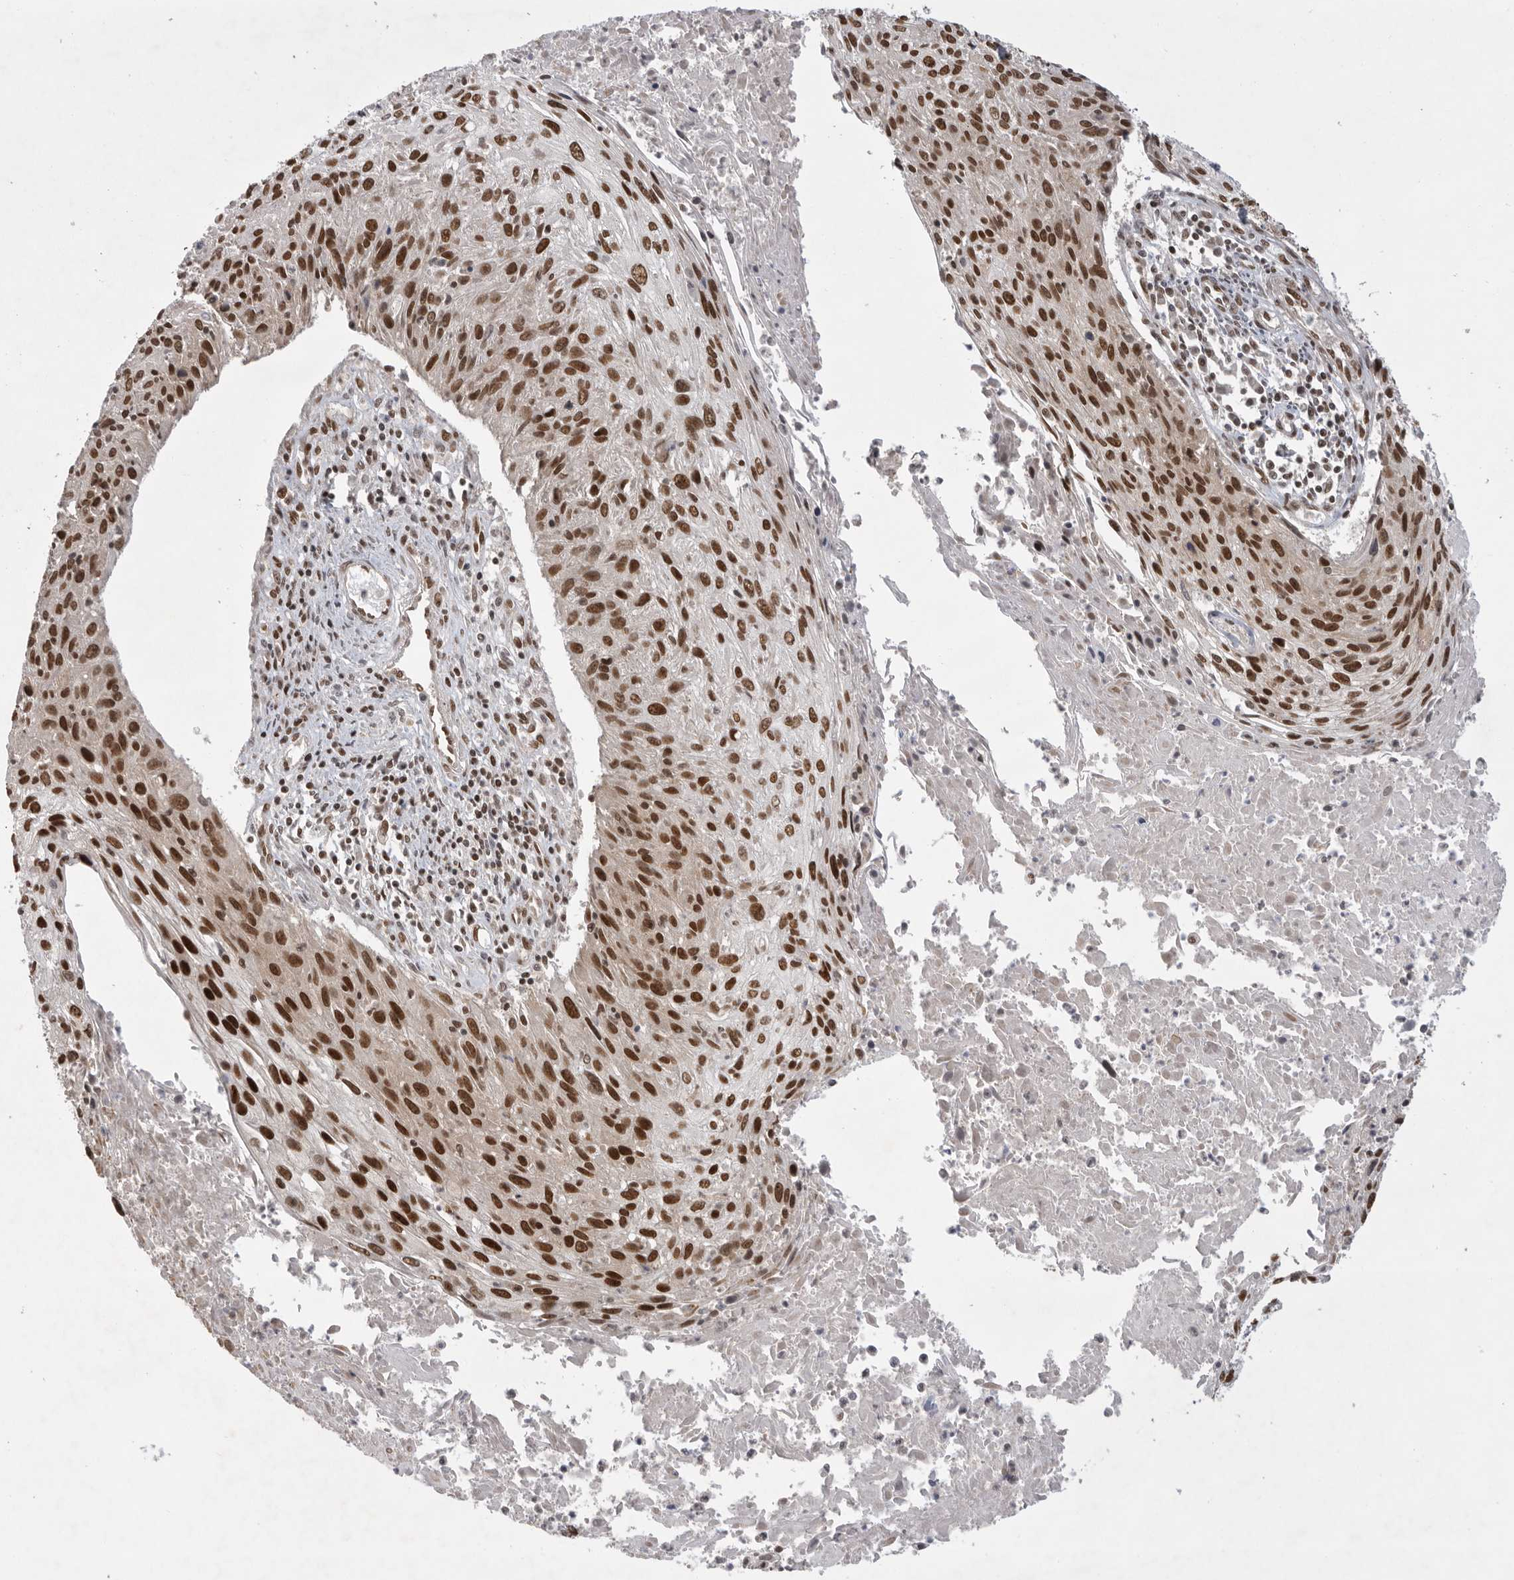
{"staining": {"intensity": "strong", "quantity": ">75%", "location": "nuclear"}, "tissue": "cervical cancer", "cell_type": "Tumor cells", "image_type": "cancer", "snomed": [{"axis": "morphology", "description": "Squamous cell carcinoma, NOS"}, {"axis": "topography", "description": "Cervix"}], "caption": "Immunohistochemical staining of cervical cancer (squamous cell carcinoma) demonstrates strong nuclear protein positivity in approximately >75% of tumor cells. (DAB IHC, brown staining for protein, blue staining for nuclei).", "gene": "ZNF830", "patient": {"sex": "female", "age": 51}}